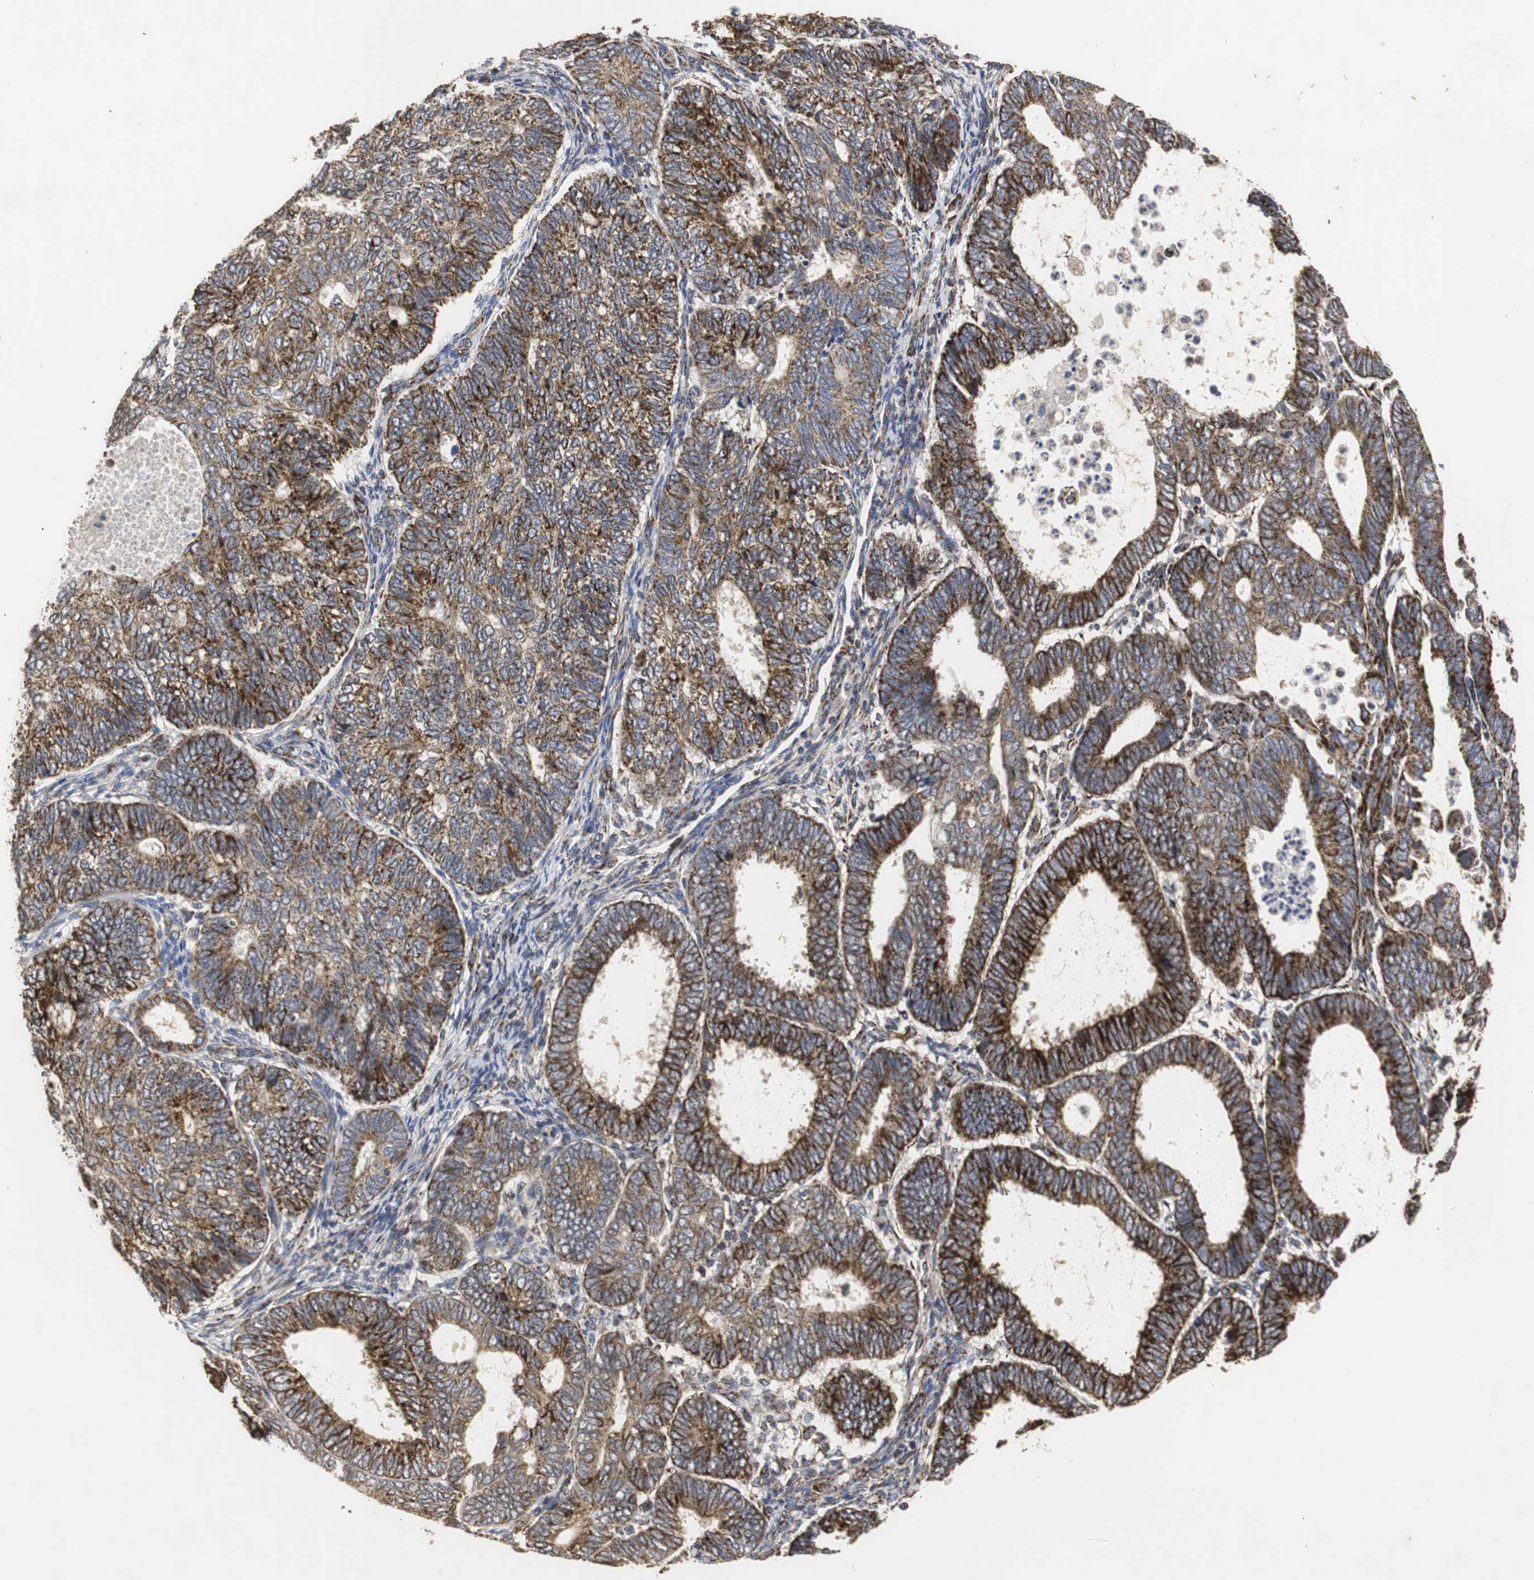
{"staining": {"intensity": "strong", "quantity": ">75%", "location": "cytoplasmic/membranous"}, "tissue": "endometrial cancer", "cell_type": "Tumor cells", "image_type": "cancer", "snomed": [{"axis": "morphology", "description": "Adenocarcinoma, NOS"}, {"axis": "topography", "description": "Uterus"}], "caption": "Tumor cells demonstrate high levels of strong cytoplasmic/membranous expression in about >75% of cells in human endometrial cancer (adenocarcinoma).", "gene": "HSD17B10", "patient": {"sex": "female", "age": 60}}